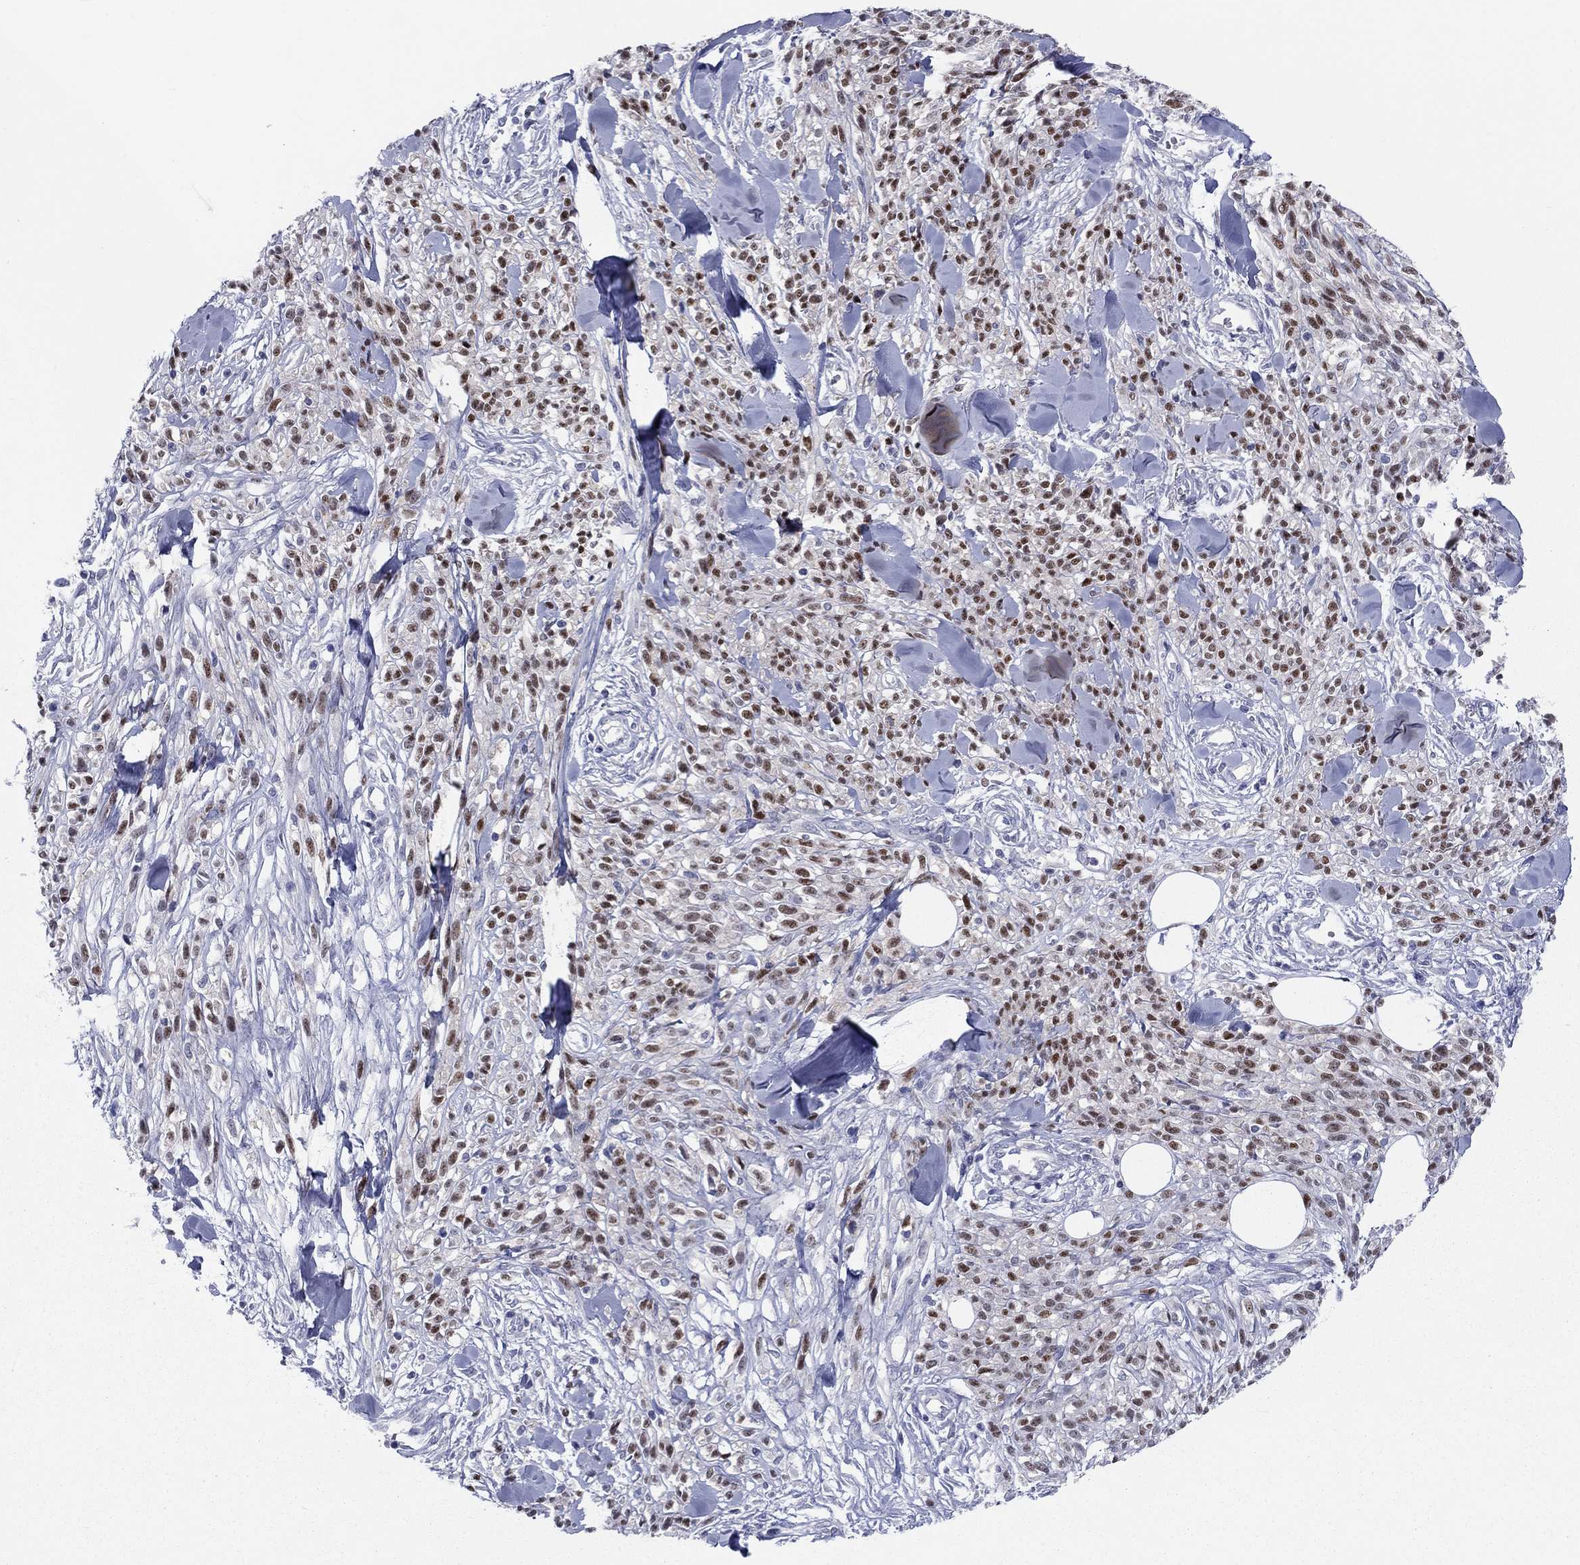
{"staining": {"intensity": "strong", "quantity": ">75%", "location": "nuclear"}, "tissue": "melanoma", "cell_type": "Tumor cells", "image_type": "cancer", "snomed": [{"axis": "morphology", "description": "Malignant melanoma, NOS"}, {"axis": "topography", "description": "Skin"}, {"axis": "topography", "description": "Skin of trunk"}], "caption": "A histopathology image of human melanoma stained for a protein demonstrates strong nuclear brown staining in tumor cells. The staining was performed using DAB (3,3'-diaminobenzidine), with brown indicating positive protein expression. Nuclei are stained blue with hematoxylin.", "gene": "CACNA1A", "patient": {"sex": "male", "age": 74}}